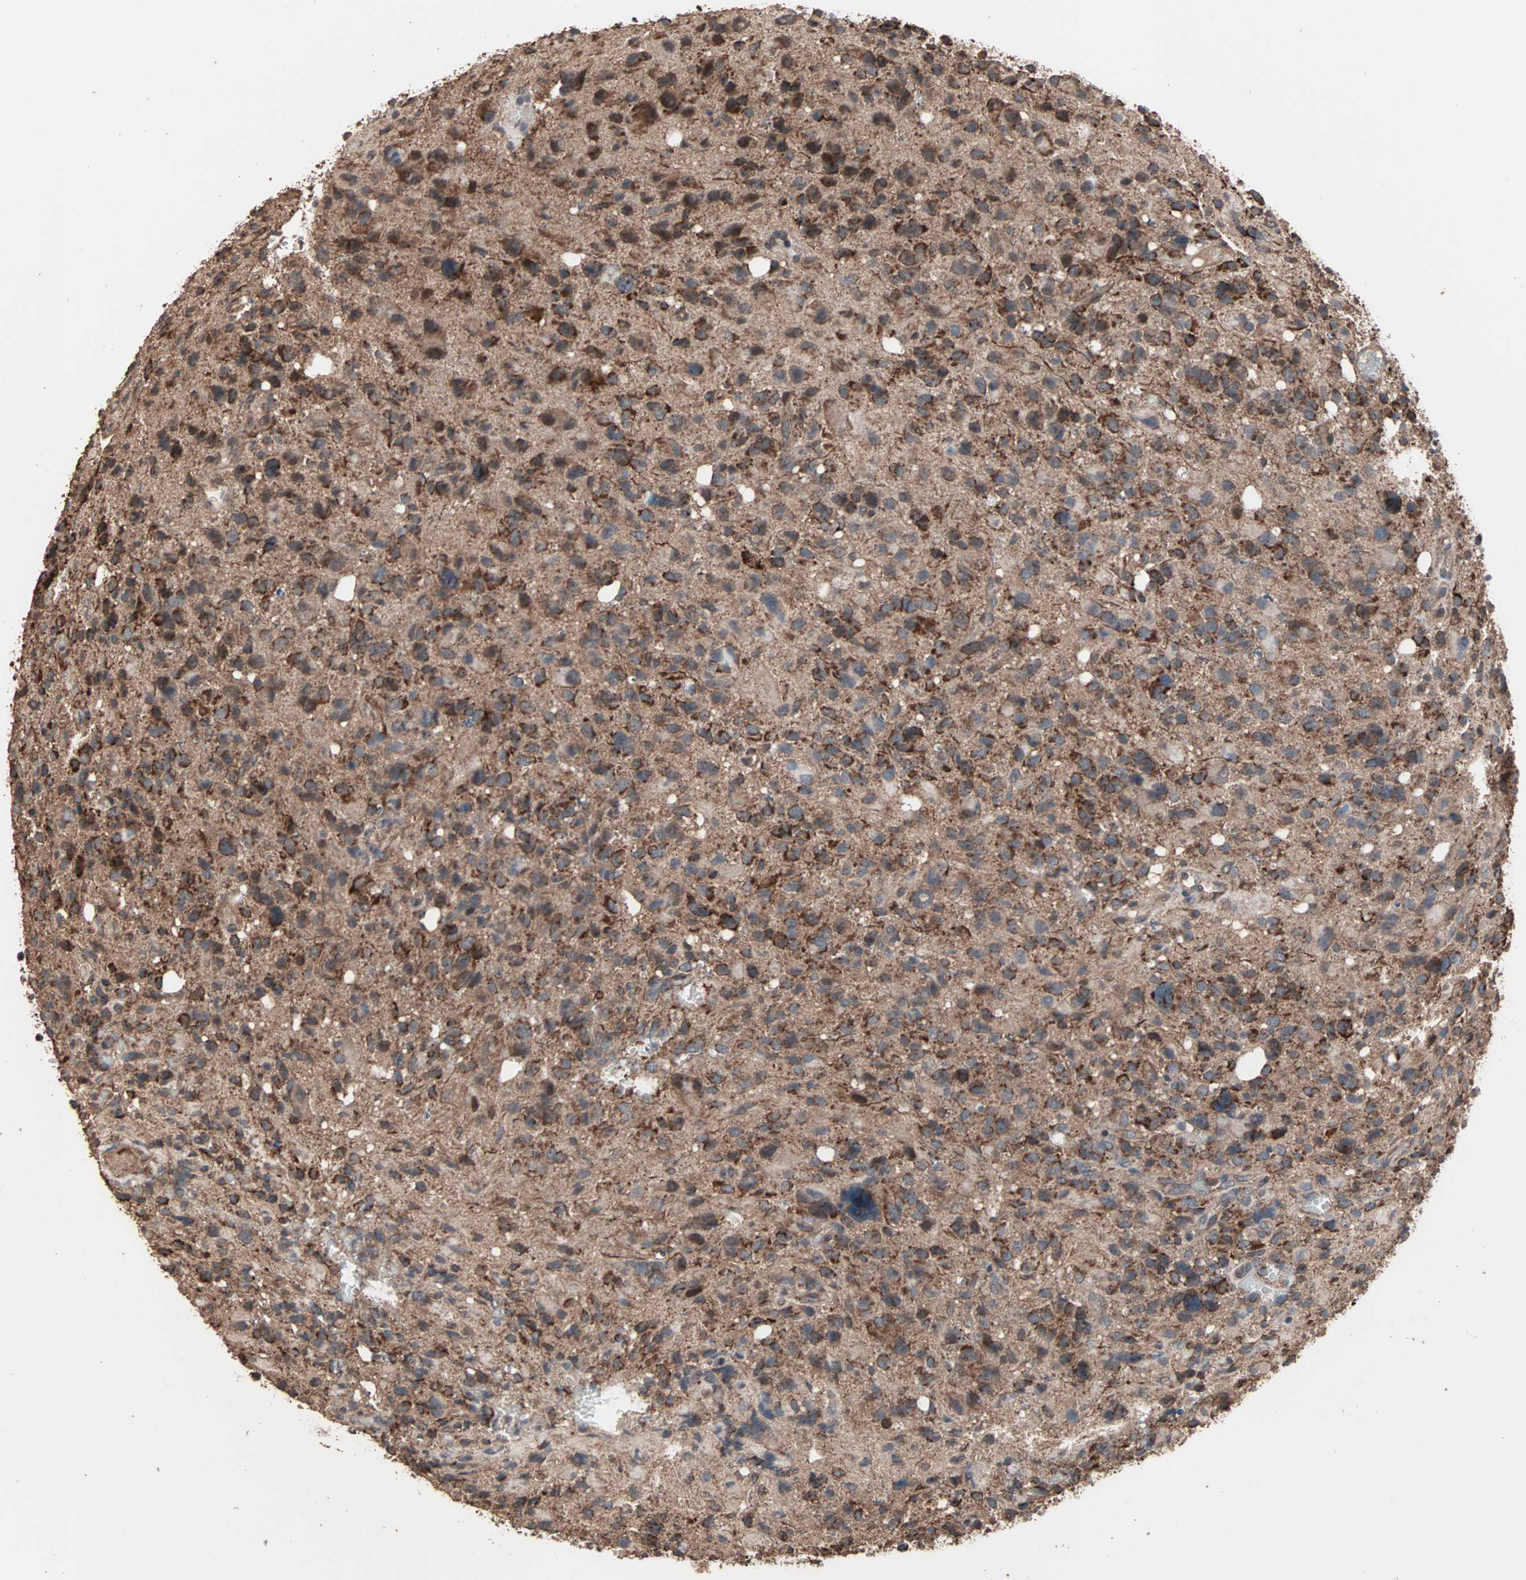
{"staining": {"intensity": "strong", "quantity": ">75%", "location": "cytoplasmic/membranous"}, "tissue": "glioma", "cell_type": "Tumor cells", "image_type": "cancer", "snomed": [{"axis": "morphology", "description": "Glioma, malignant, High grade"}, {"axis": "topography", "description": "Brain"}], "caption": "Immunohistochemistry (IHC) (DAB) staining of malignant glioma (high-grade) shows strong cytoplasmic/membranous protein expression in about >75% of tumor cells.", "gene": "MRPL2", "patient": {"sex": "male", "age": 48}}